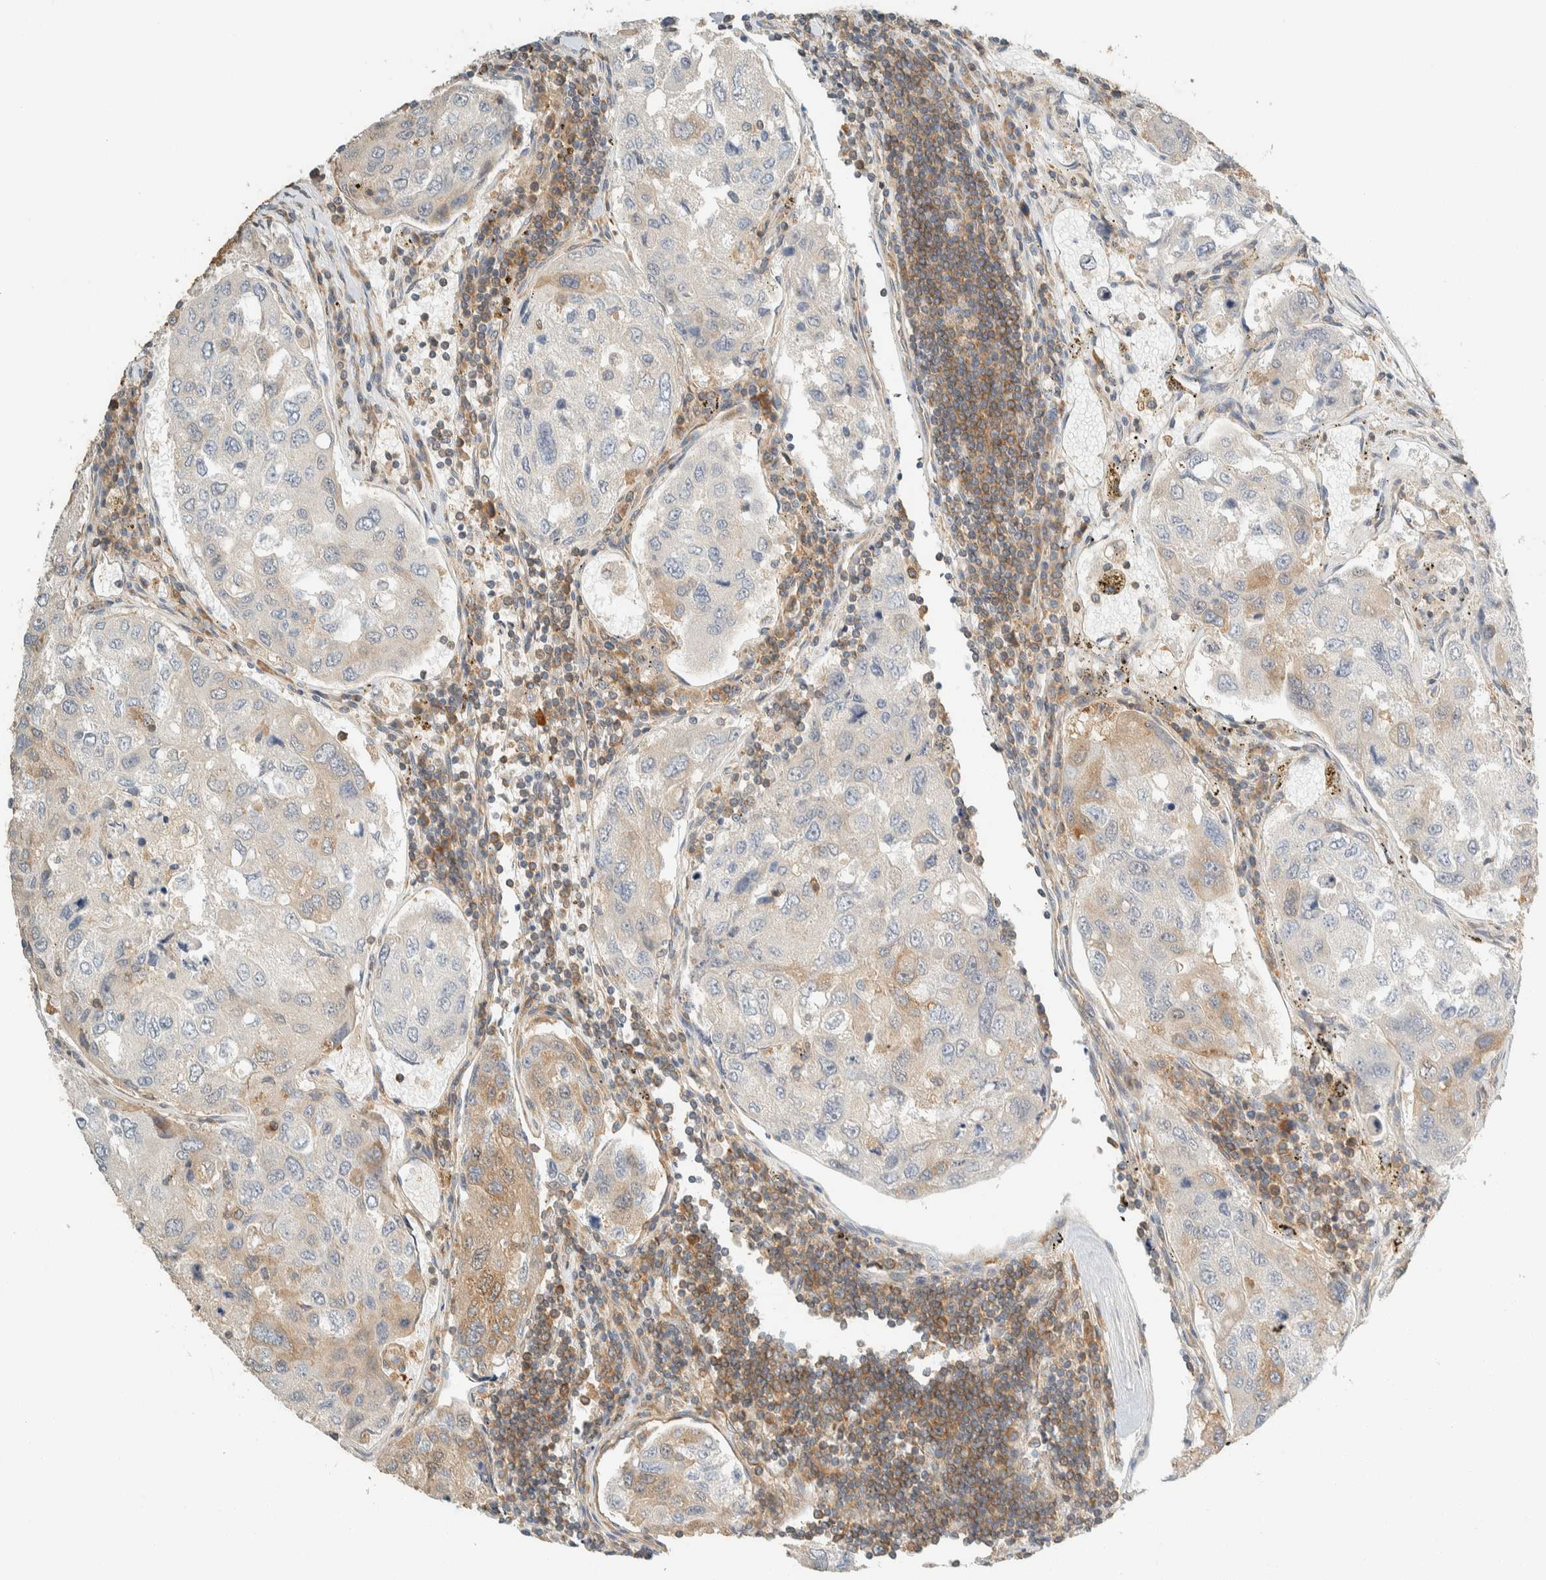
{"staining": {"intensity": "weak", "quantity": "<25%", "location": "cytoplasmic/membranous"}, "tissue": "urothelial cancer", "cell_type": "Tumor cells", "image_type": "cancer", "snomed": [{"axis": "morphology", "description": "Urothelial carcinoma, High grade"}, {"axis": "topography", "description": "Lymph node"}, {"axis": "topography", "description": "Urinary bladder"}], "caption": "Immunohistochemistry micrograph of neoplastic tissue: urothelial carcinoma (high-grade) stained with DAB (3,3'-diaminobenzidine) reveals no significant protein positivity in tumor cells.", "gene": "ARFGEF1", "patient": {"sex": "male", "age": 51}}